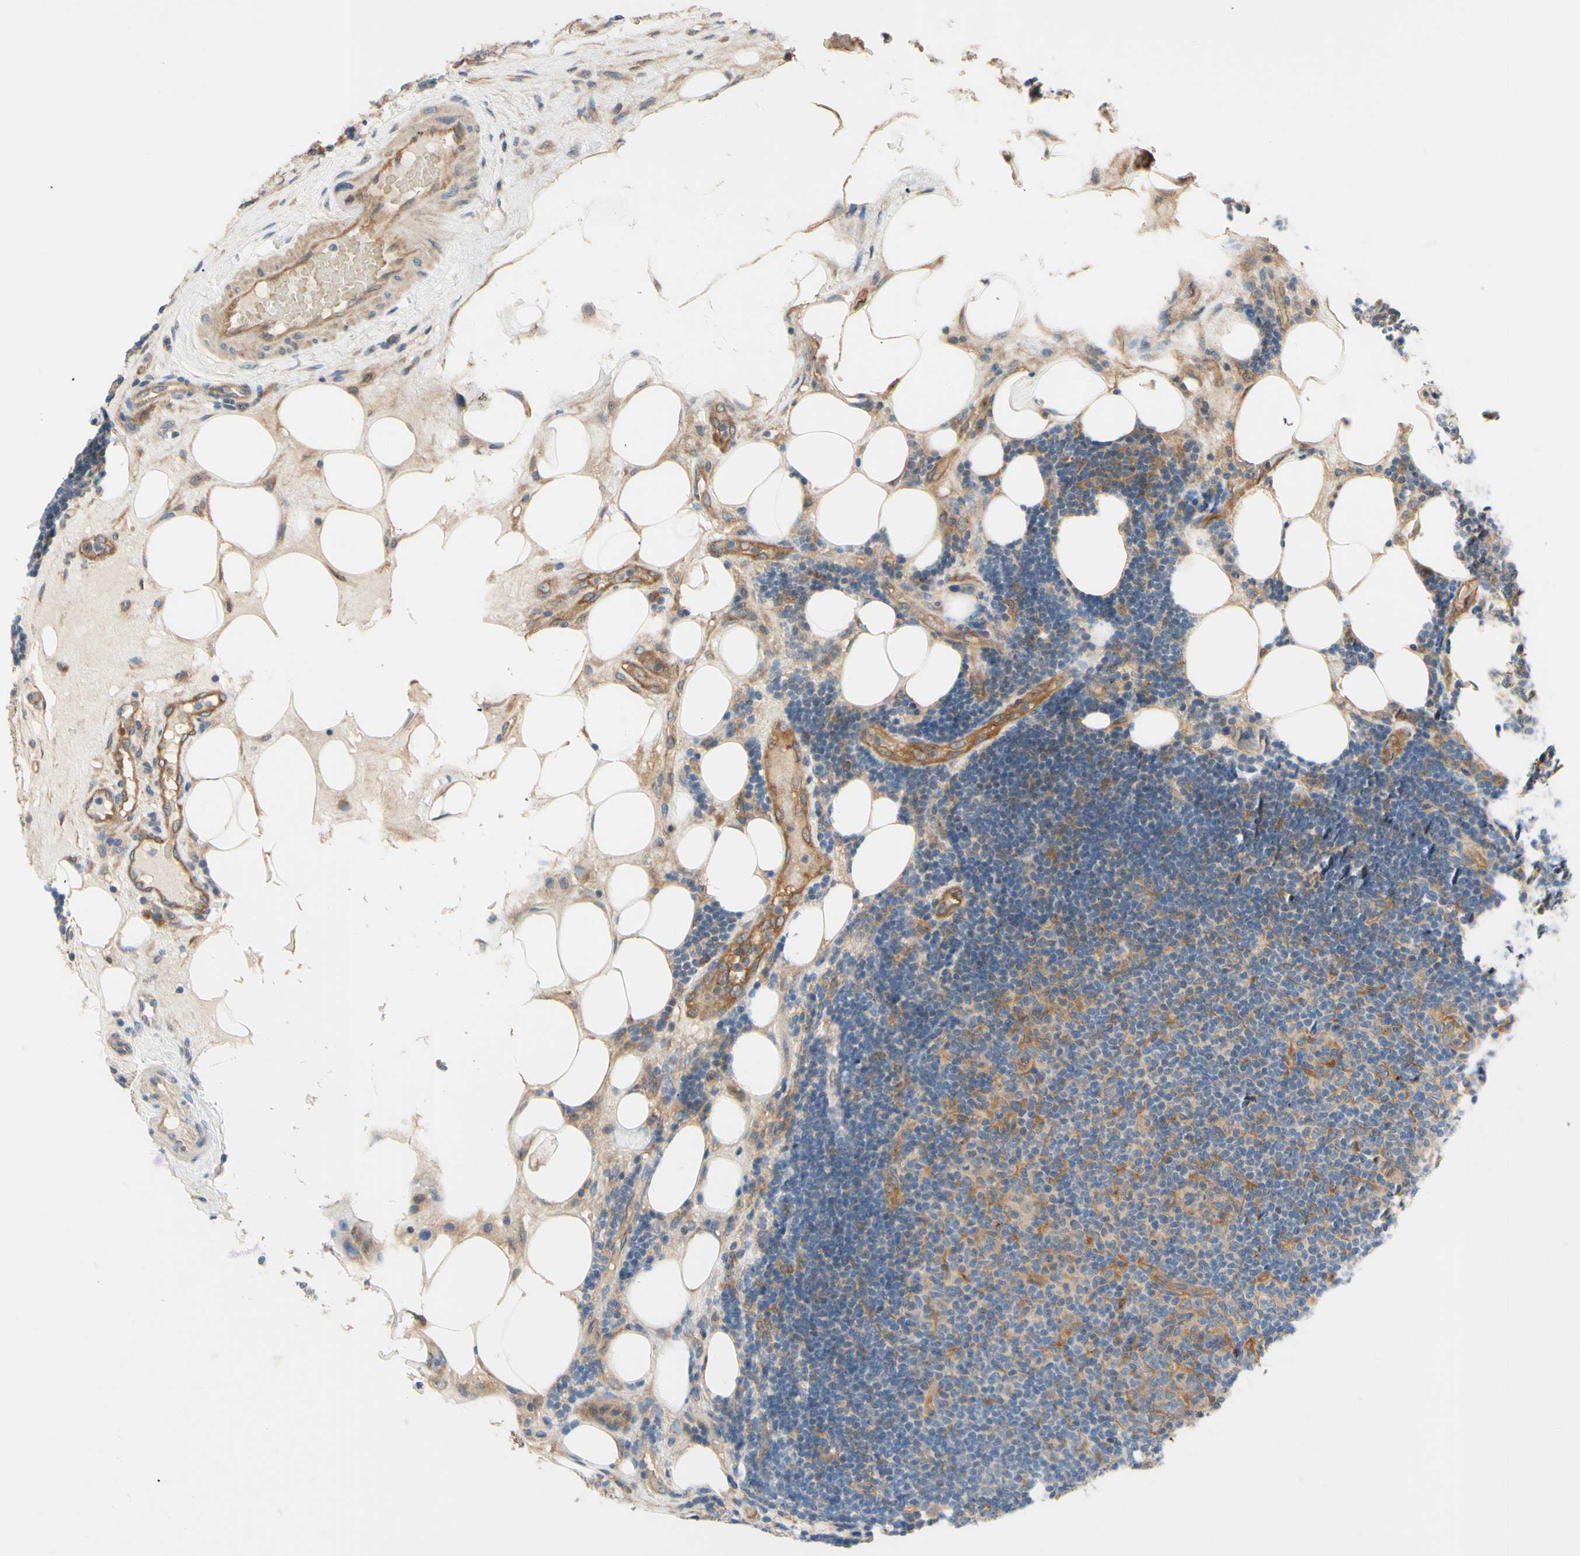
{"staining": {"intensity": "weak", "quantity": ">75%", "location": "cytoplasmic/membranous"}, "tissue": "lymphoma", "cell_type": "Tumor cells", "image_type": "cancer", "snomed": [{"axis": "morphology", "description": "Malignant lymphoma, non-Hodgkin's type, Low grade"}, {"axis": "topography", "description": "Lymph node"}], "caption": "This photomicrograph shows immunohistochemistry (IHC) staining of malignant lymphoma, non-Hodgkin's type (low-grade), with low weak cytoplasmic/membranous expression in about >75% of tumor cells.", "gene": "DYNLRB1", "patient": {"sex": "male", "age": 83}}